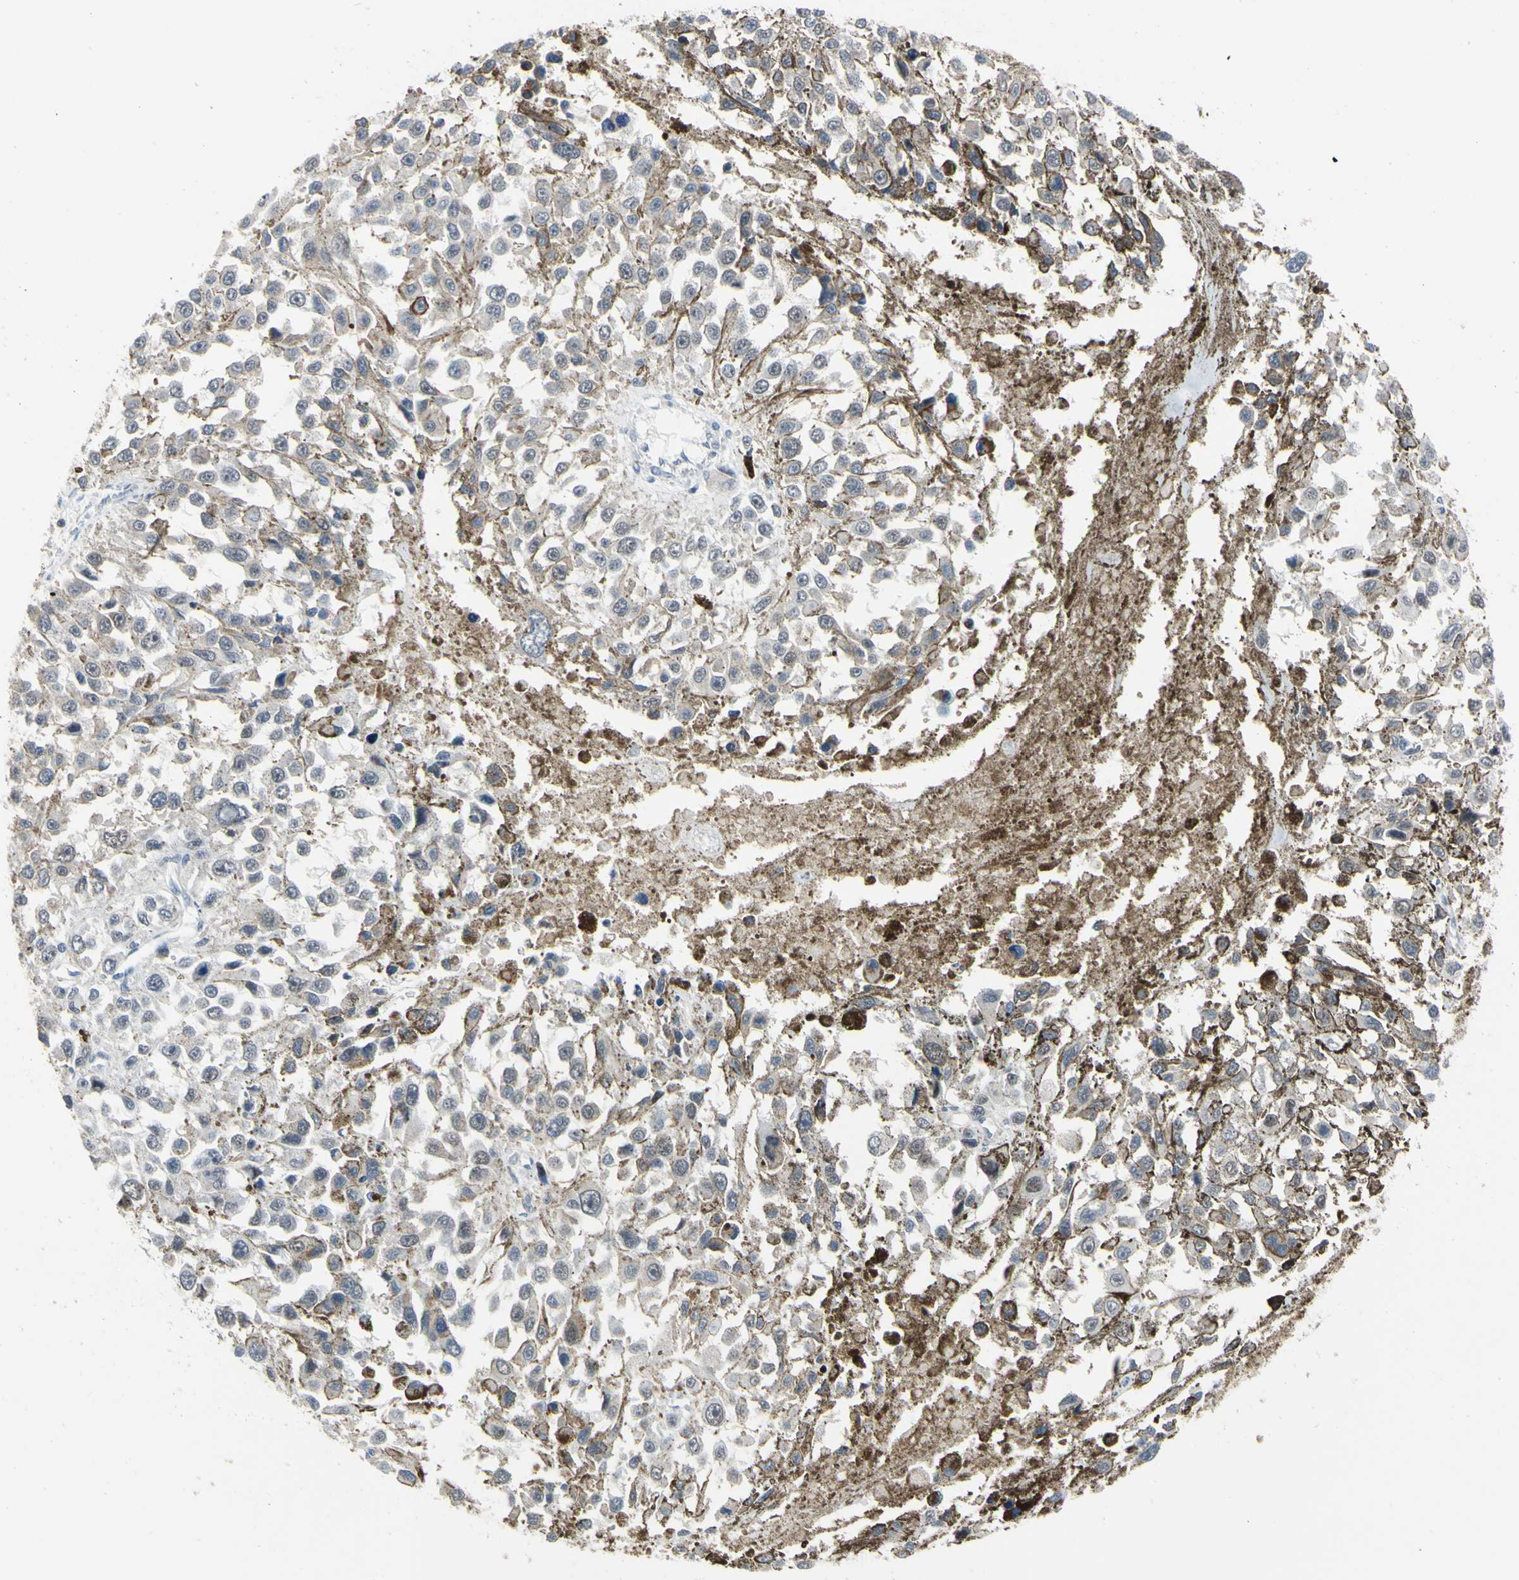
{"staining": {"intensity": "negative", "quantity": "none", "location": "none"}, "tissue": "melanoma", "cell_type": "Tumor cells", "image_type": "cancer", "snomed": [{"axis": "morphology", "description": "Malignant melanoma, Metastatic site"}, {"axis": "topography", "description": "Lymph node"}], "caption": "The image demonstrates no staining of tumor cells in malignant melanoma (metastatic site).", "gene": "LHX9", "patient": {"sex": "male", "age": 59}}